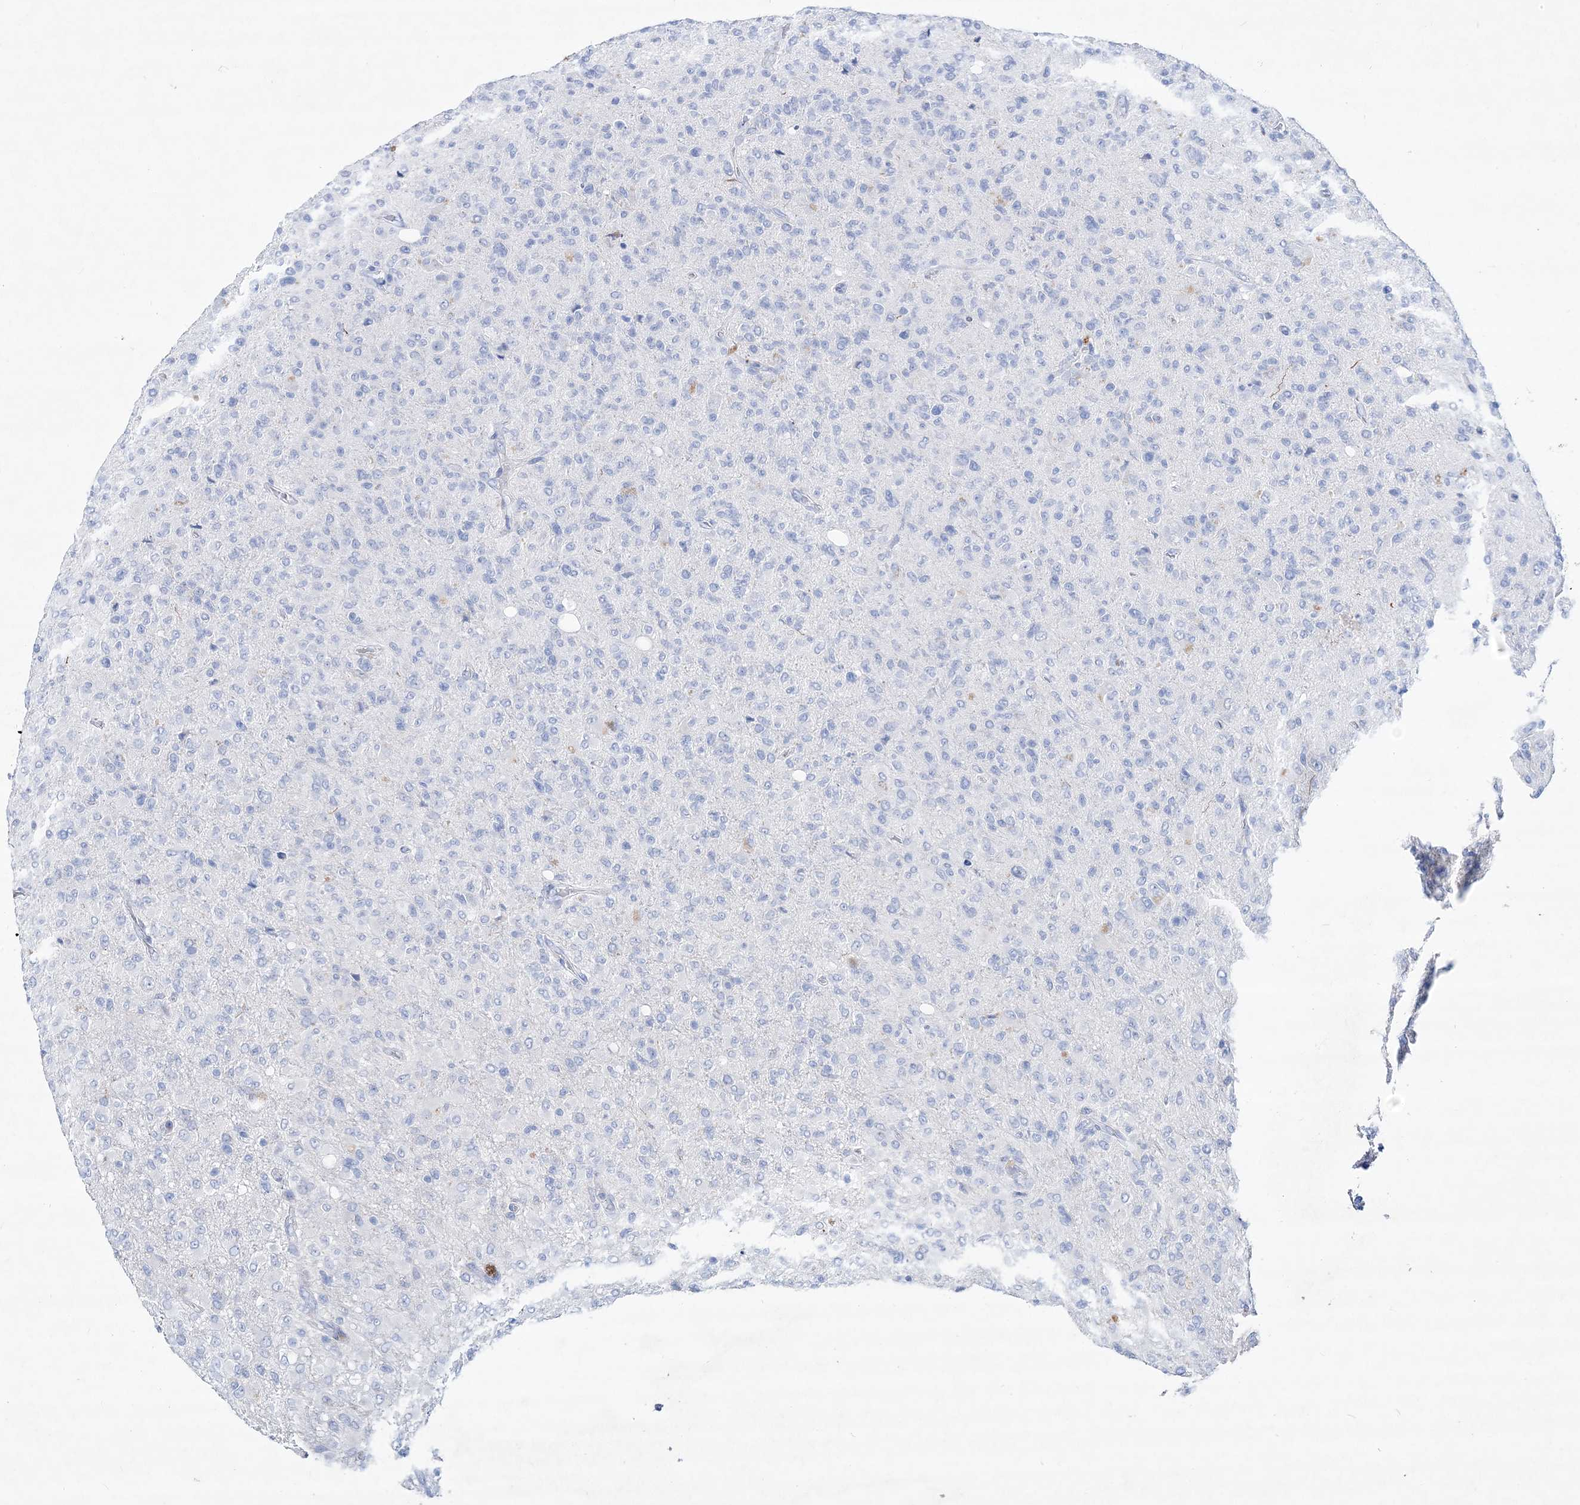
{"staining": {"intensity": "negative", "quantity": "none", "location": "none"}, "tissue": "glioma", "cell_type": "Tumor cells", "image_type": "cancer", "snomed": [{"axis": "morphology", "description": "Glioma, malignant, High grade"}, {"axis": "topography", "description": "Brain"}], "caption": "This is a micrograph of immunohistochemistry staining of glioma, which shows no positivity in tumor cells.", "gene": "SPINK7", "patient": {"sex": "female", "age": 57}}